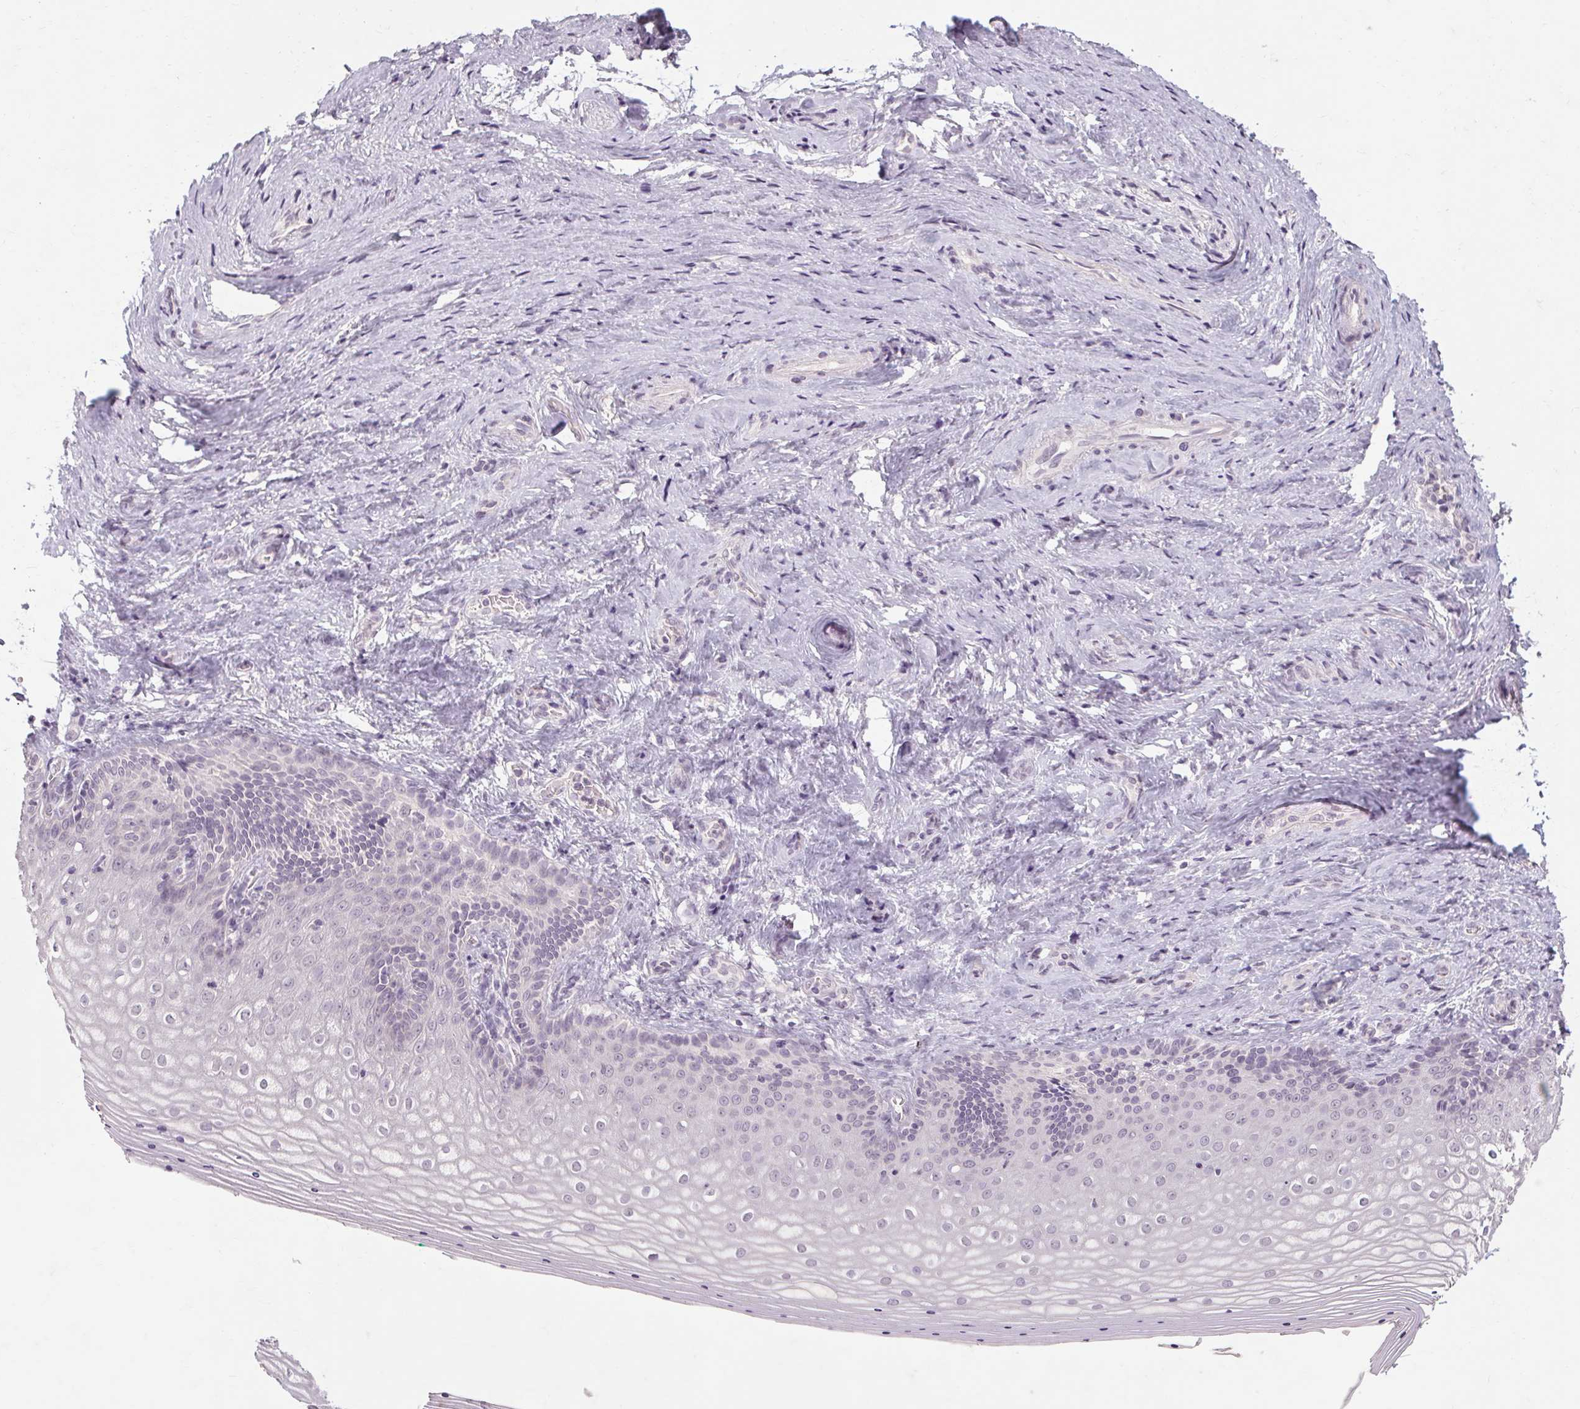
{"staining": {"intensity": "negative", "quantity": "none", "location": "none"}, "tissue": "vagina", "cell_type": "Squamous epithelial cells", "image_type": "normal", "snomed": [{"axis": "morphology", "description": "Normal tissue, NOS"}, {"axis": "topography", "description": "Vagina"}], "caption": "Human vagina stained for a protein using immunohistochemistry (IHC) displays no expression in squamous epithelial cells.", "gene": "POMC", "patient": {"sex": "female", "age": 42}}